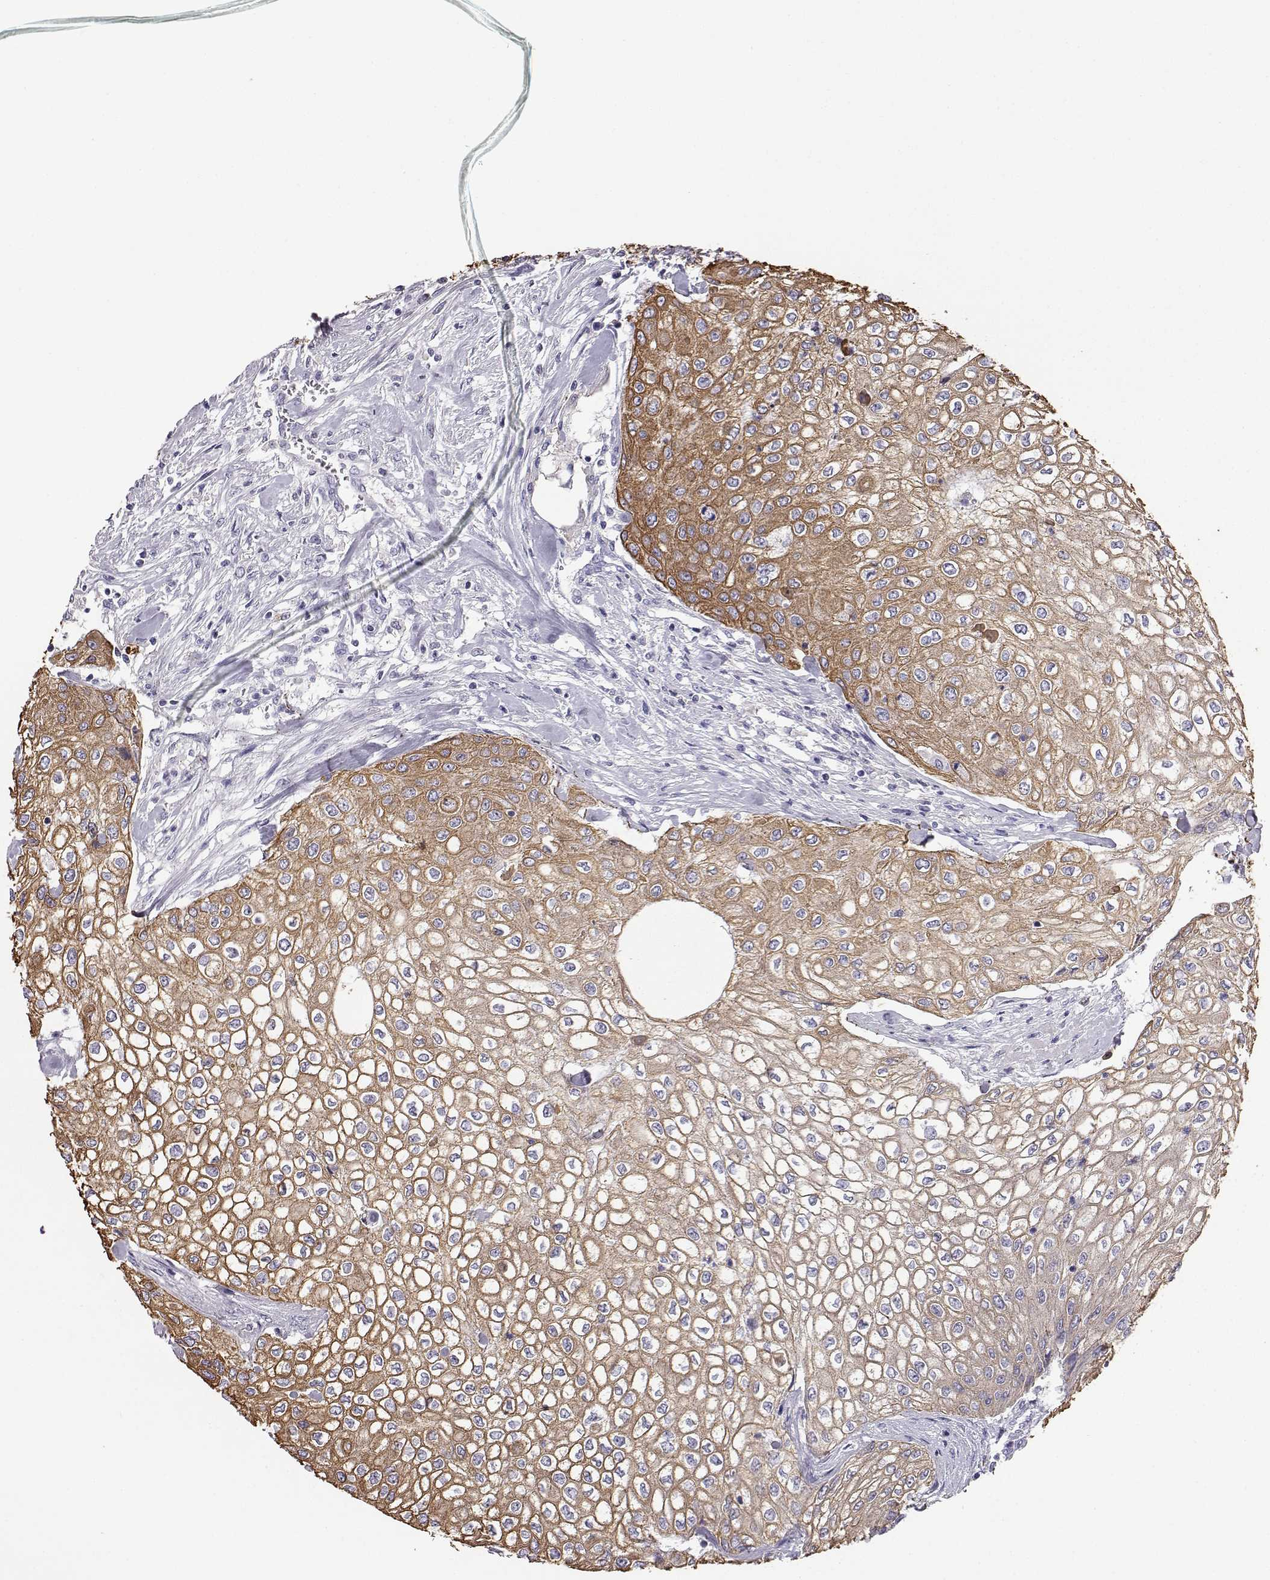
{"staining": {"intensity": "moderate", "quantity": "25%-75%", "location": "cytoplasmic/membranous"}, "tissue": "urothelial cancer", "cell_type": "Tumor cells", "image_type": "cancer", "snomed": [{"axis": "morphology", "description": "Urothelial carcinoma, High grade"}, {"axis": "topography", "description": "Urinary bladder"}], "caption": "Immunohistochemistry (IHC) photomicrograph of neoplastic tissue: urothelial cancer stained using immunohistochemistry (IHC) demonstrates medium levels of moderate protein expression localized specifically in the cytoplasmic/membranous of tumor cells, appearing as a cytoplasmic/membranous brown color.", "gene": "AKR1B1", "patient": {"sex": "male", "age": 62}}